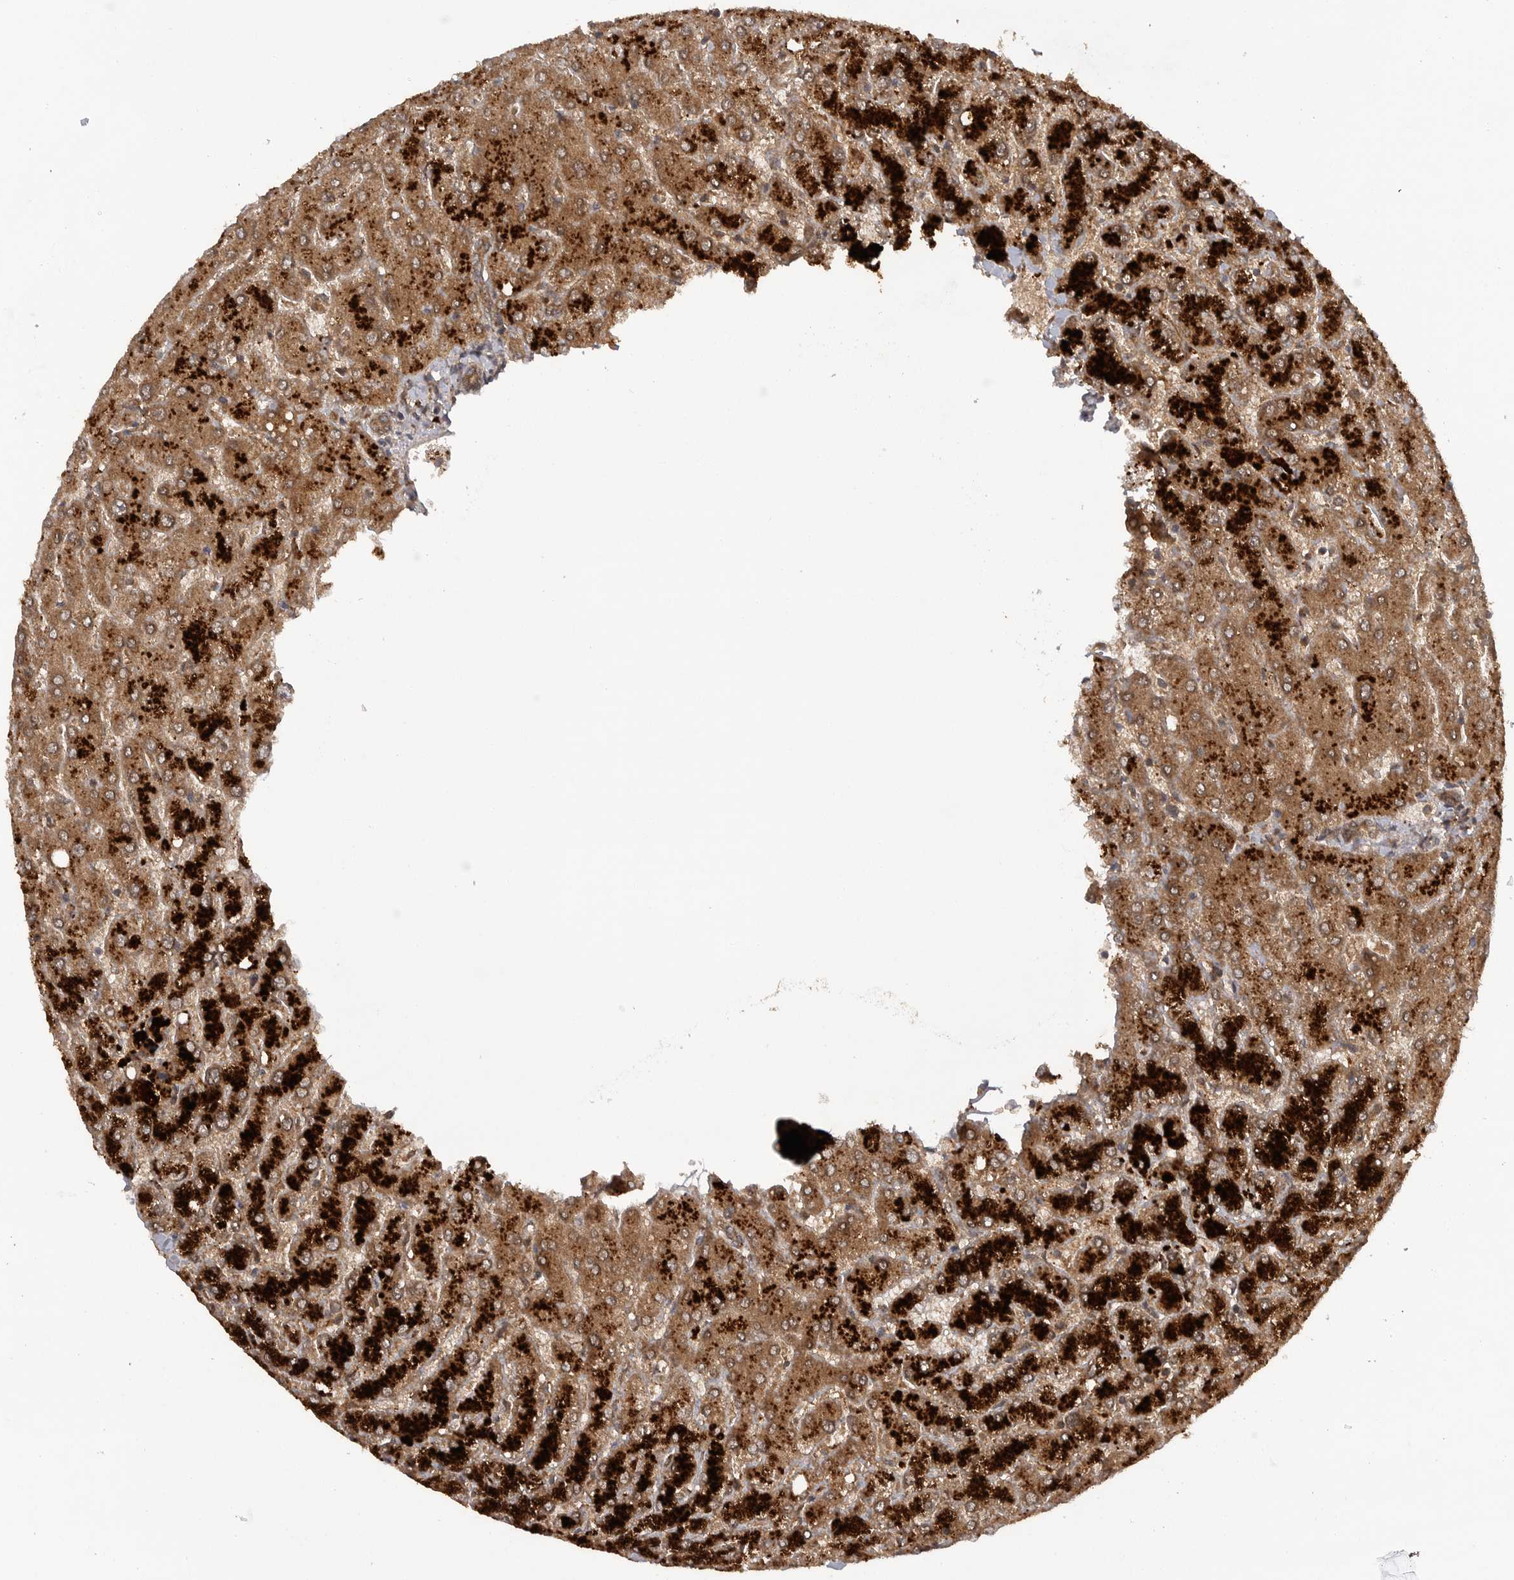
{"staining": {"intensity": "moderate", "quantity": ">75%", "location": "cytoplasmic/membranous"}, "tissue": "liver", "cell_type": "Cholangiocytes", "image_type": "normal", "snomed": [{"axis": "morphology", "description": "Normal tissue, NOS"}, {"axis": "topography", "description": "Liver"}], "caption": "An immunohistochemistry (IHC) micrograph of unremarkable tissue is shown. Protein staining in brown highlights moderate cytoplasmic/membranous positivity in liver within cholangiocytes. (IHC, brightfield microscopy, high magnification).", "gene": "PRDX4", "patient": {"sex": "female", "age": 54}}